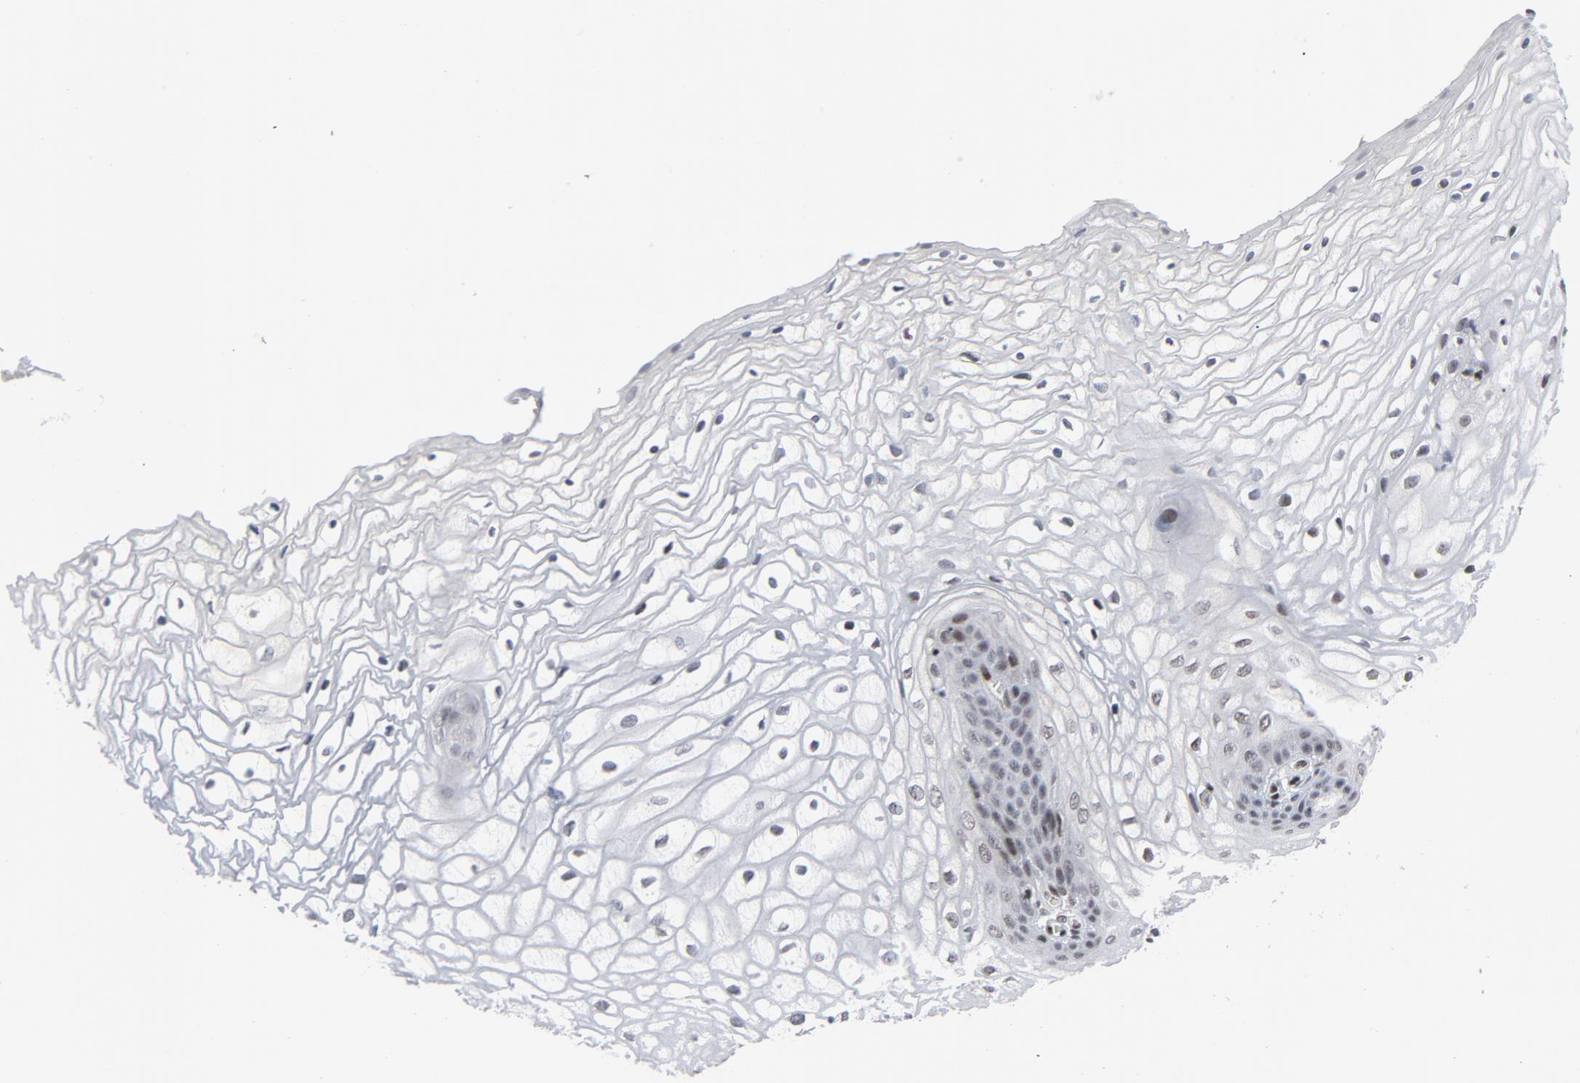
{"staining": {"intensity": "weak", "quantity": "<25%", "location": "nuclear"}, "tissue": "vagina", "cell_type": "Squamous epithelial cells", "image_type": "normal", "snomed": [{"axis": "morphology", "description": "Normal tissue, NOS"}, {"axis": "topography", "description": "Vagina"}], "caption": "This micrograph is of normal vagina stained with immunohistochemistry (IHC) to label a protein in brown with the nuclei are counter-stained blue. There is no staining in squamous epithelial cells.", "gene": "GABPA", "patient": {"sex": "female", "age": 34}}